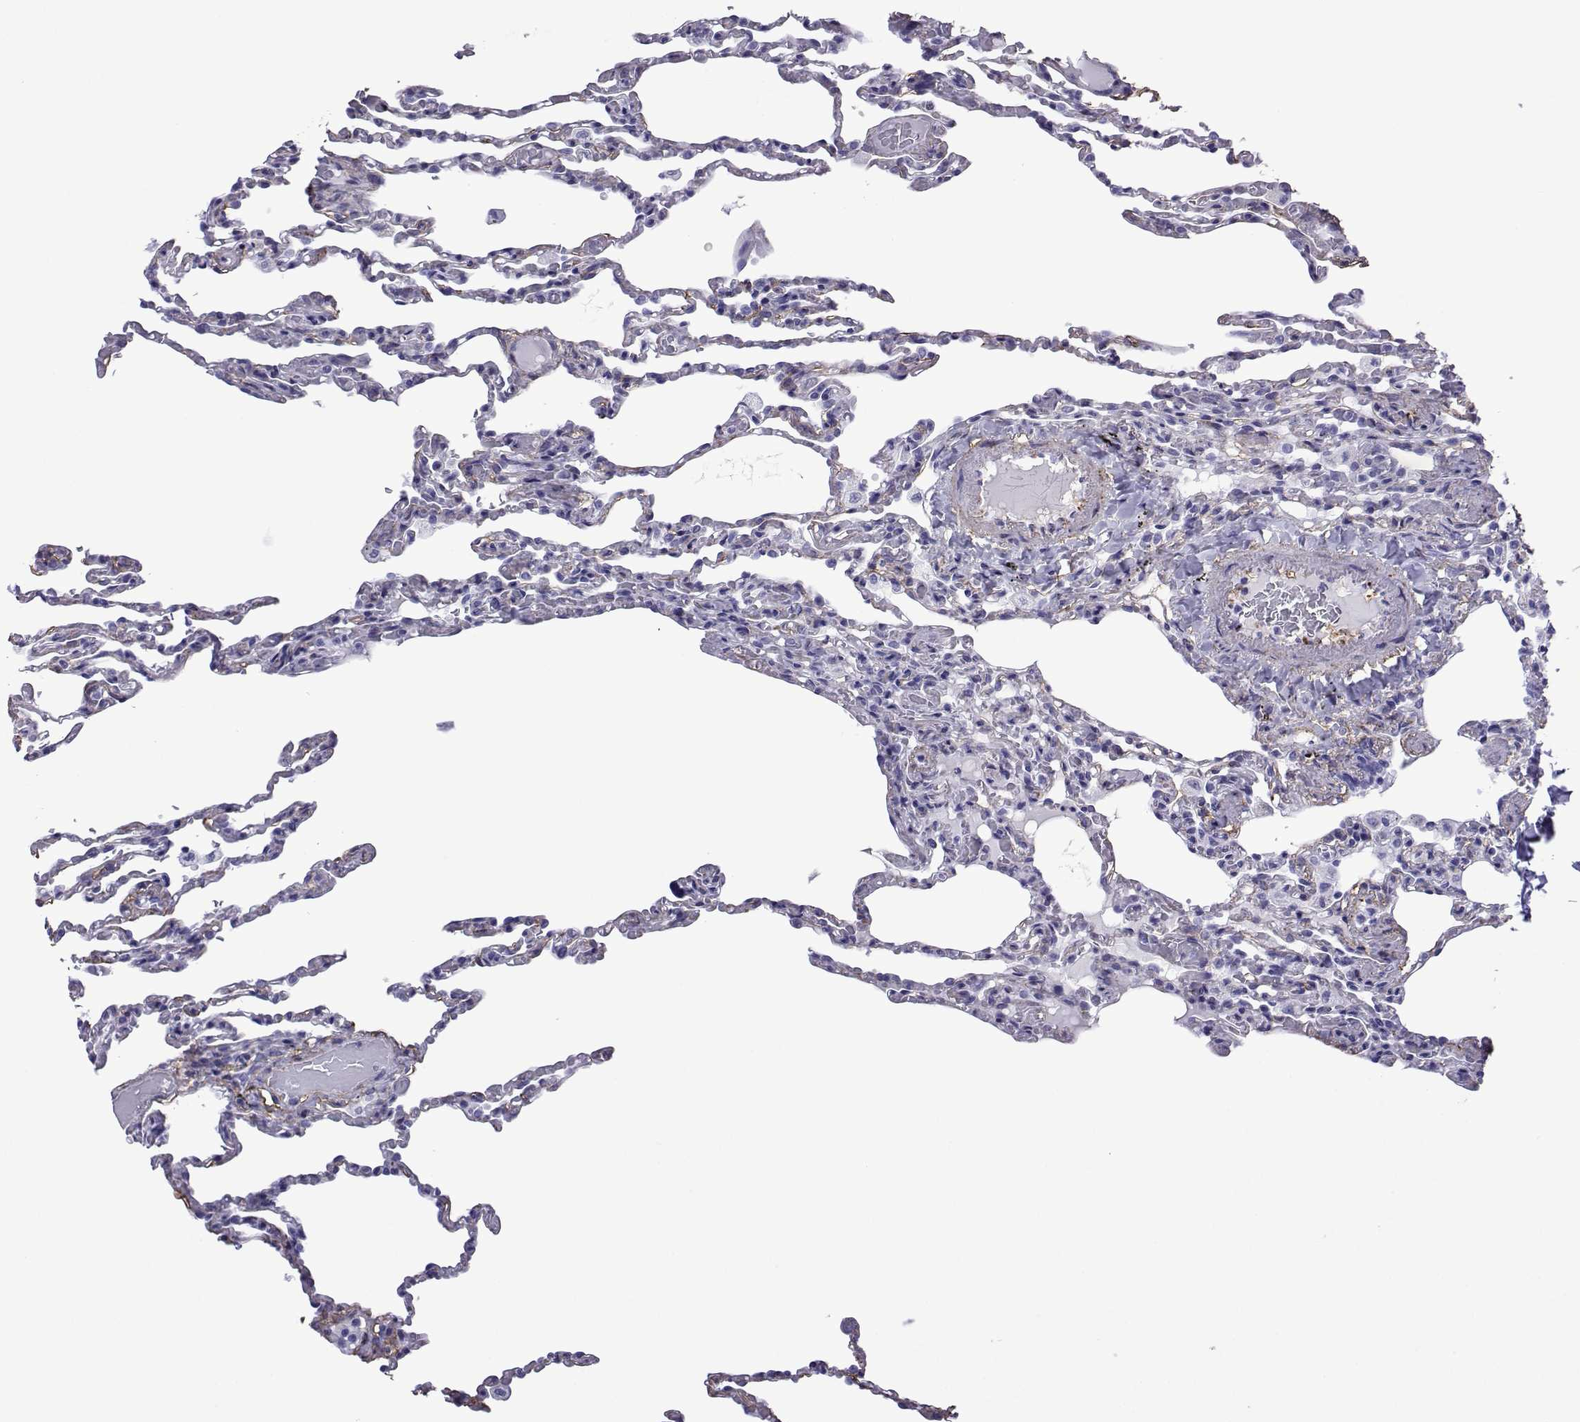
{"staining": {"intensity": "negative", "quantity": "none", "location": "none"}, "tissue": "lung", "cell_type": "Alveolar cells", "image_type": "normal", "snomed": [{"axis": "morphology", "description": "Normal tissue, NOS"}, {"axis": "topography", "description": "Lung"}], "caption": "An image of lung stained for a protein demonstrates no brown staining in alveolar cells.", "gene": "SPANXA1", "patient": {"sex": "female", "age": 43}}